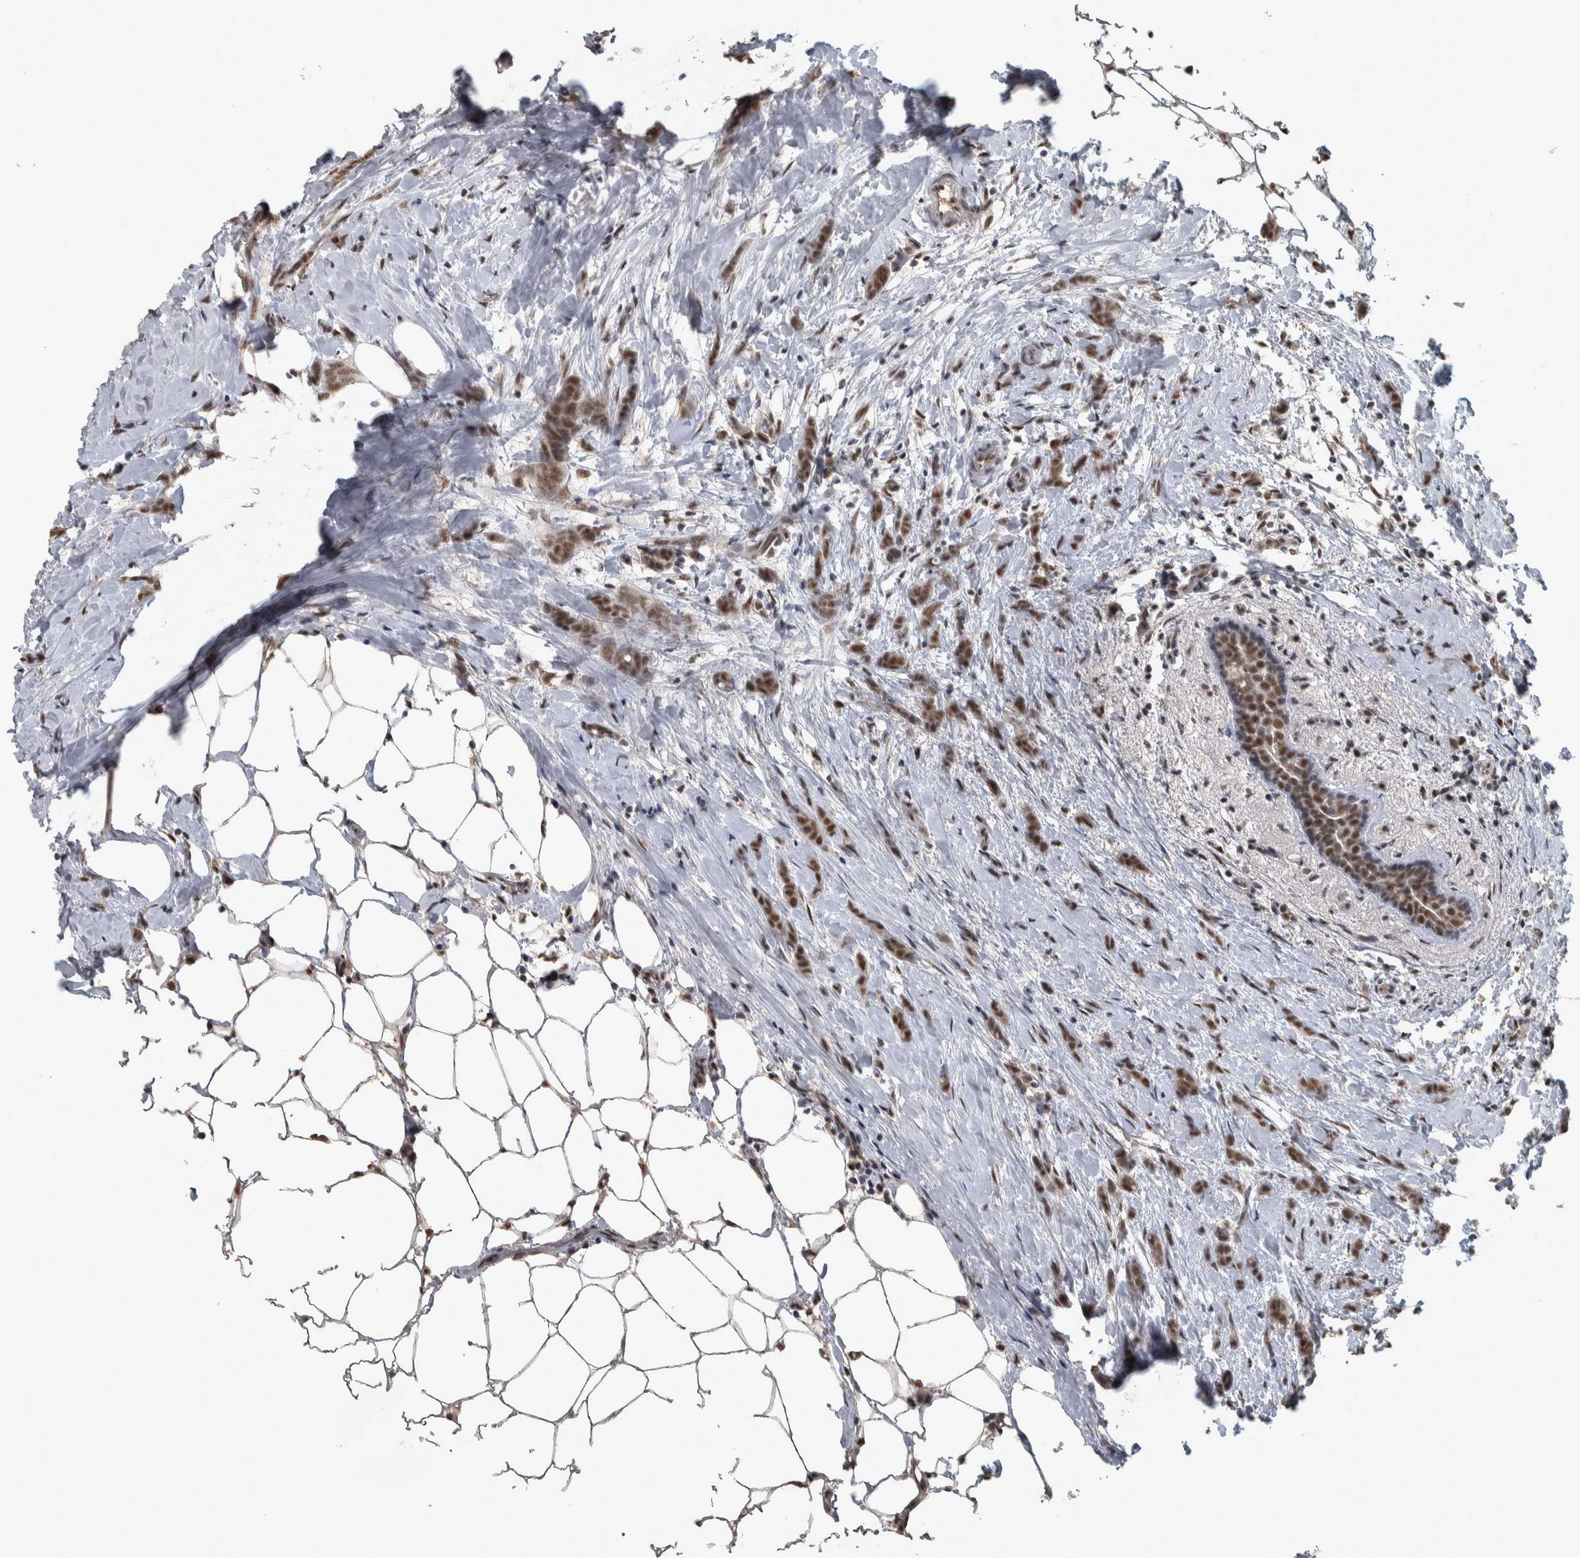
{"staining": {"intensity": "moderate", "quantity": ">75%", "location": "nuclear"}, "tissue": "breast cancer", "cell_type": "Tumor cells", "image_type": "cancer", "snomed": [{"axis": "morphology", "description": "Lobular carcinoma, in situ"}, {"axis": "morphology", "description": "Lobular carcinoma"}, {"axis": "topography", "description": "Breast"}], "caption": "Immunohistochemistry (DAB (3,3'-diaminobenzidine)) staining of breast lobular carcinoma in situ exhibits moderate nuclear protein expression in approximately >75% of tumor cells. Ihc stains the protein of interest in brown and the nuclei are stained blue.", "gene": "DDX42", "patient": {"sex": "female", "age": 41}}